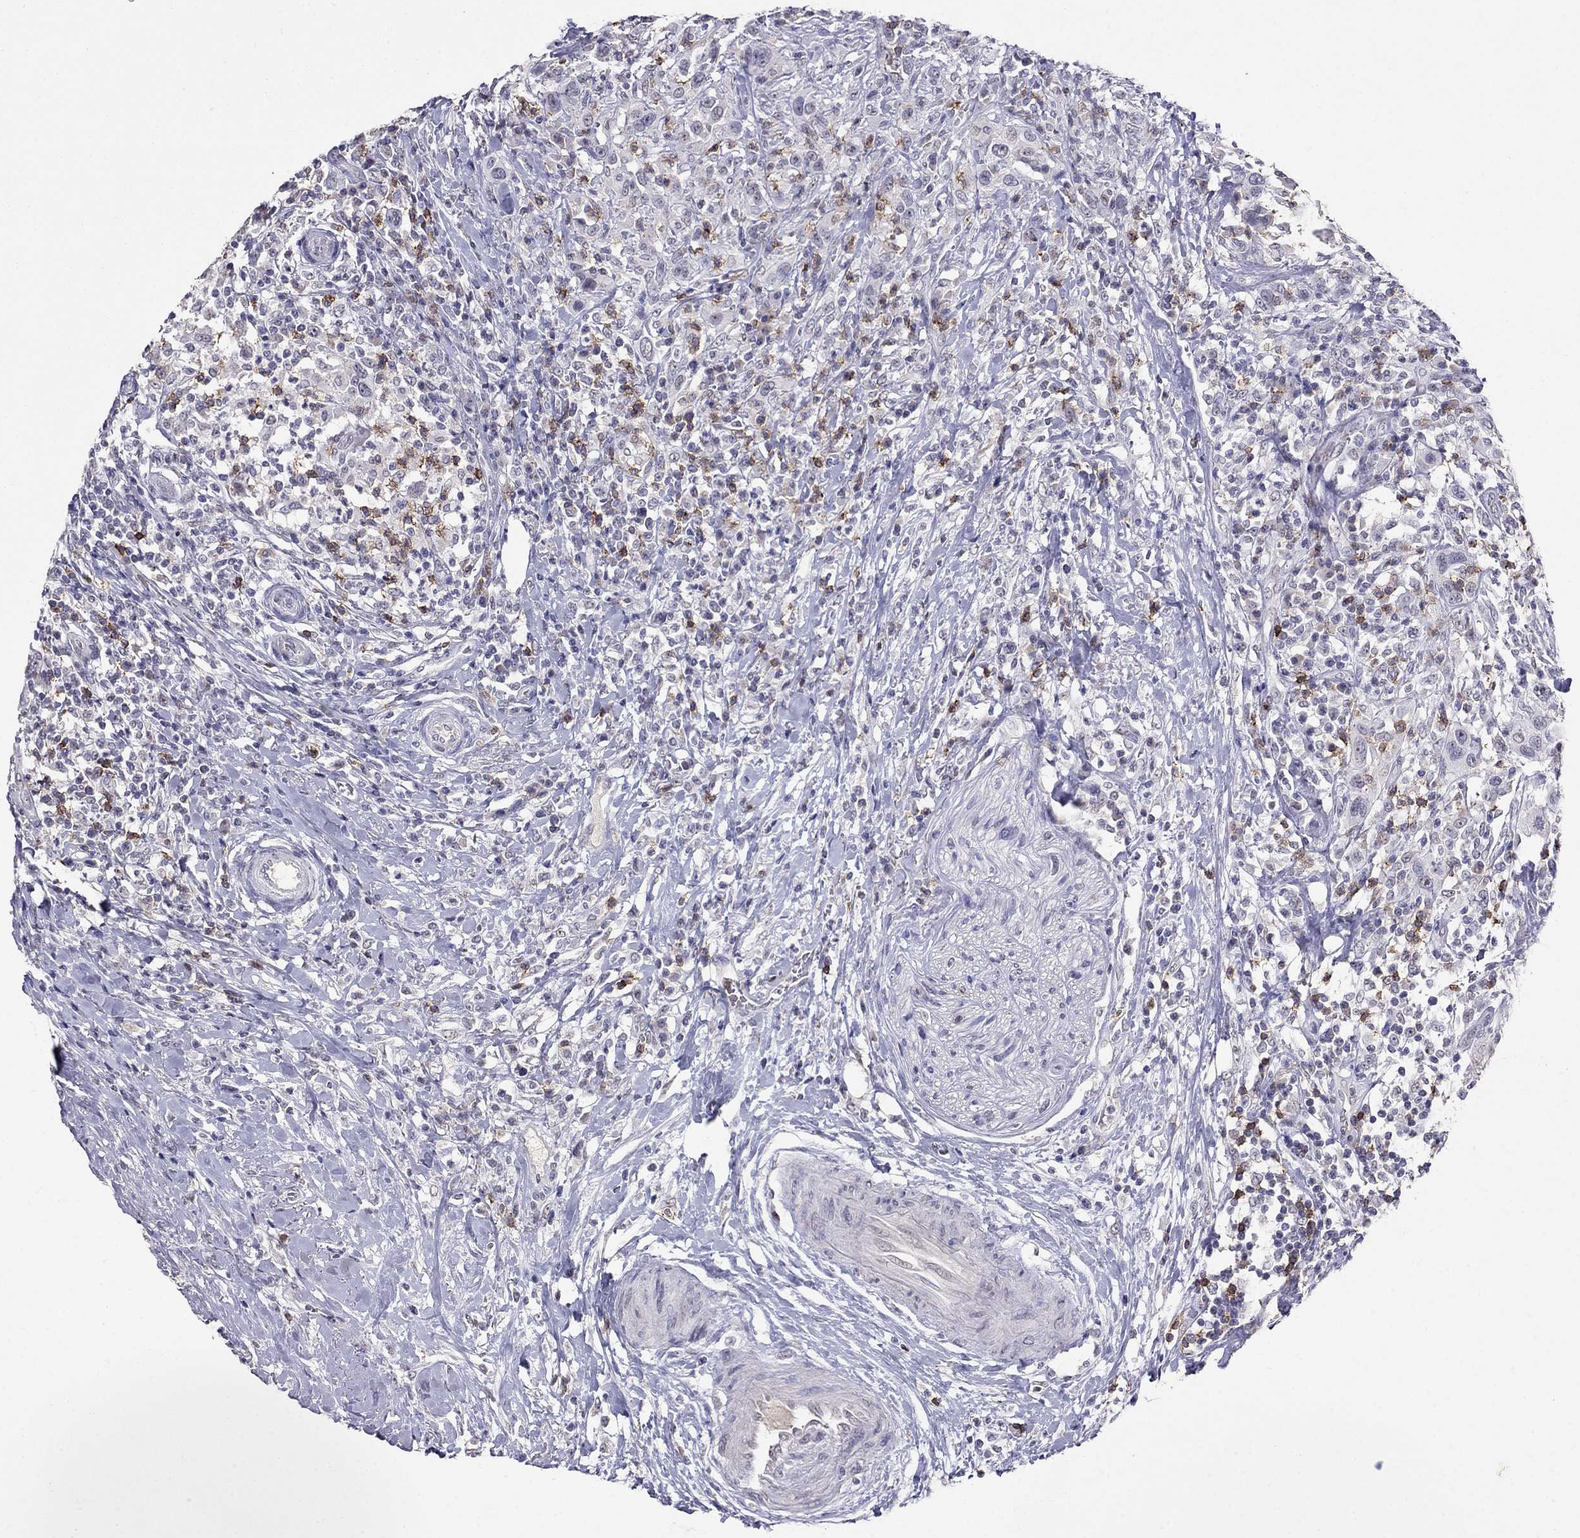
{"staining": {"intensity": "negative", "quantity": "none", "location": "none"}, "tissue": "urothelial cancer", "cell_type": "Tumor cells", "image_type": "cancer", "snomed": [{"axis": "morphology", "description": "Urothelial carcinoma, NOS"}, {"axis": "morphology", "description": "Urothelial carcinoma, High grade"}, {"axis": "topography", "description": "Urinary bladder"}], "caption": "Immunohistochemistry of urothelial cancer exhibits no positivity in tumor cells. The staining is performed using DAB brown chromogen with nuclei counter-stained in using hematoxylin.", "gene": "CD8B", "patient": {"sex": "female", "age": 64}}